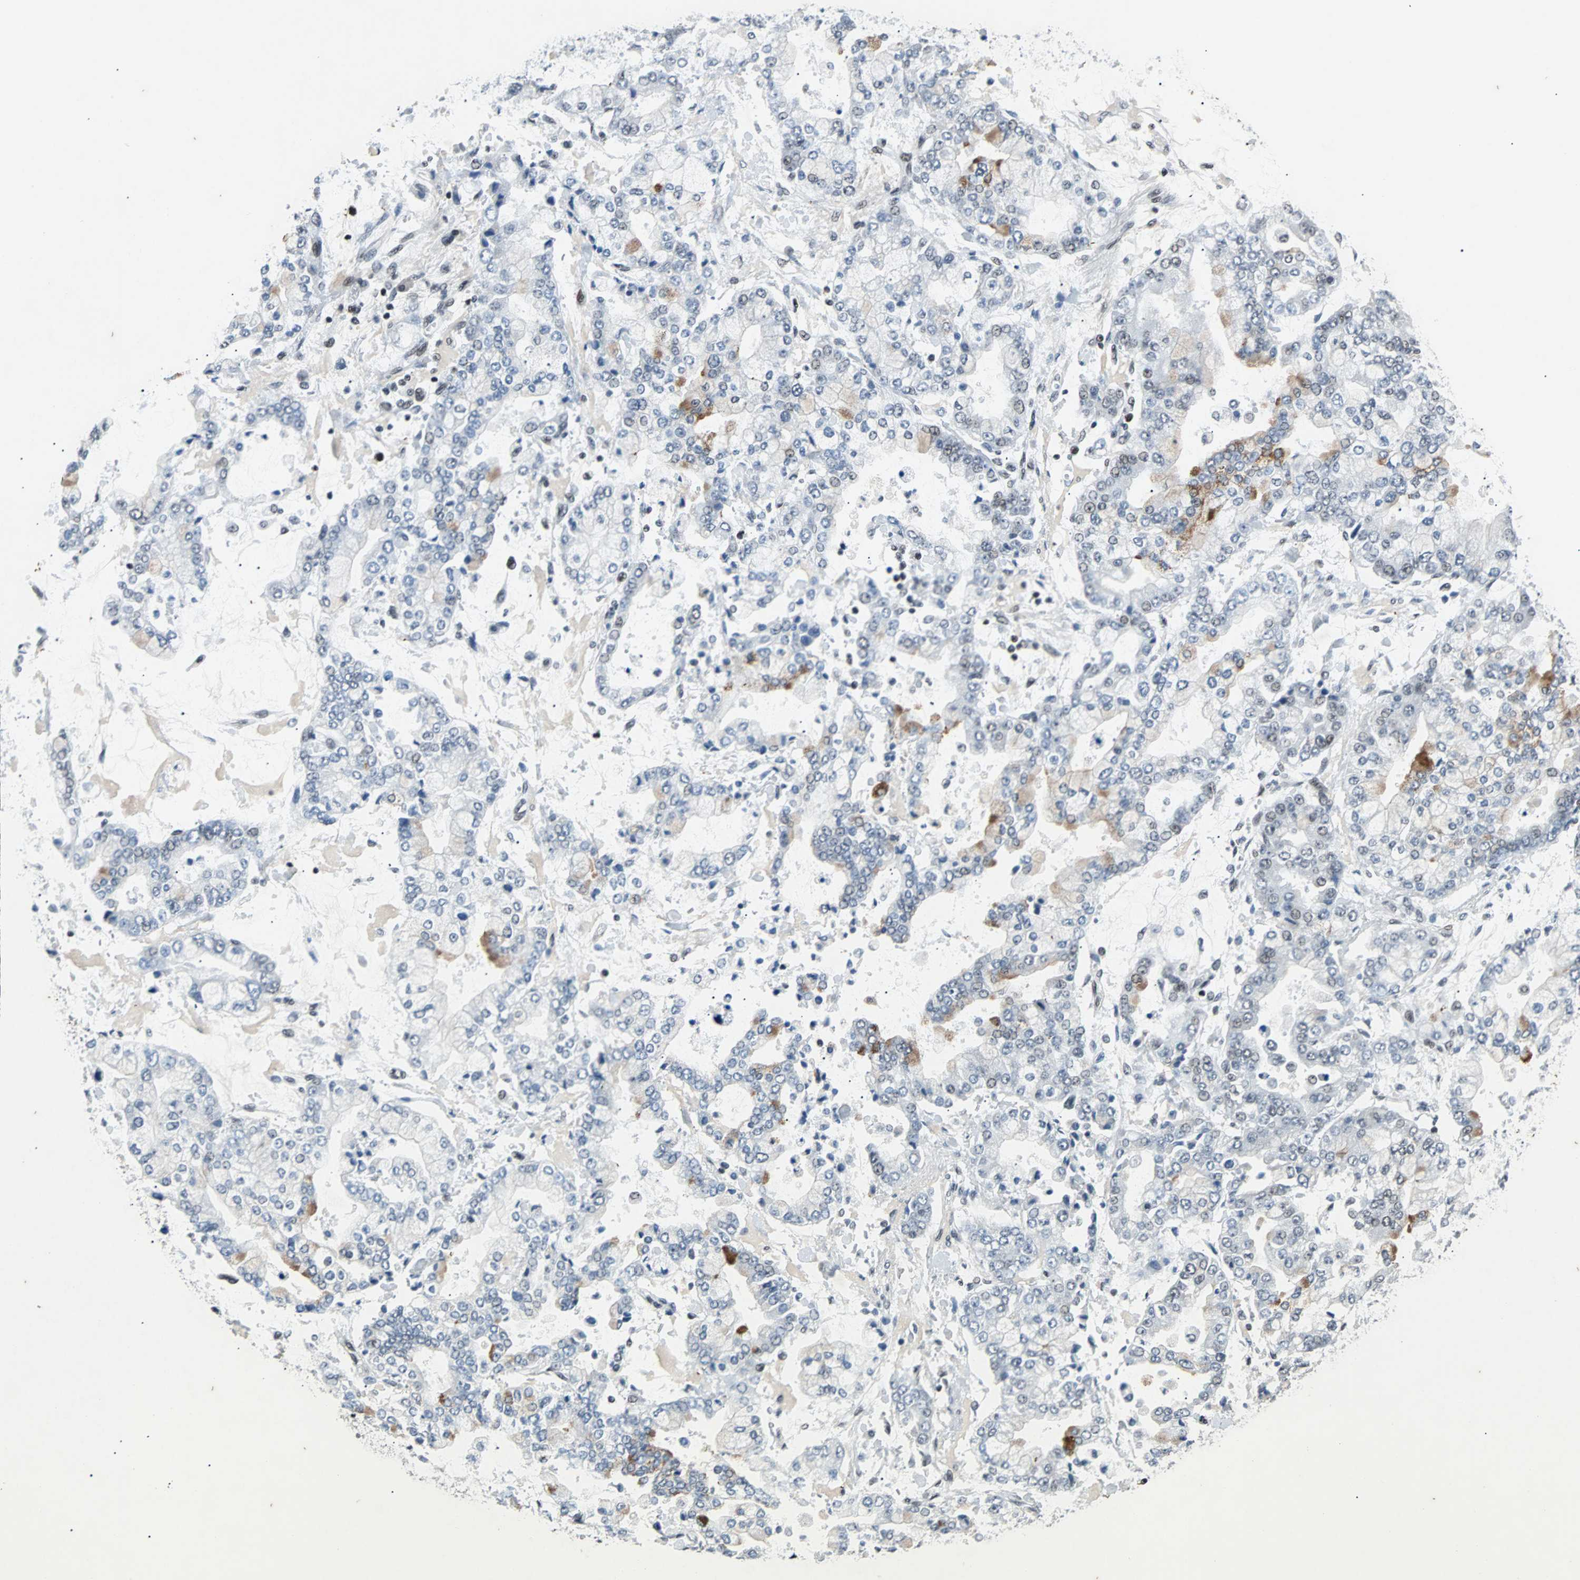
{"staining": {"intensity": "moderate", "quantity": "<25%", "location": "cytoplasmic/membranous"}, "tissue": "stomach cancer", "cell_type": "Tumor cells", "image_type": "cancer", "snomed": [{"axis": "morphology", "description": "Adenocarcinoma, NOS"}, {"axis": "topography", "description": "Stomach"}], "caption": "Stomach adenocarcinoma stained with DAB IHC displays low levels of moderate cytoplasmic/membranous staining in approximately <25% of tumor cells.", "gene": "GATAD2A", "patient": {"sex": "male", "age": 76}}